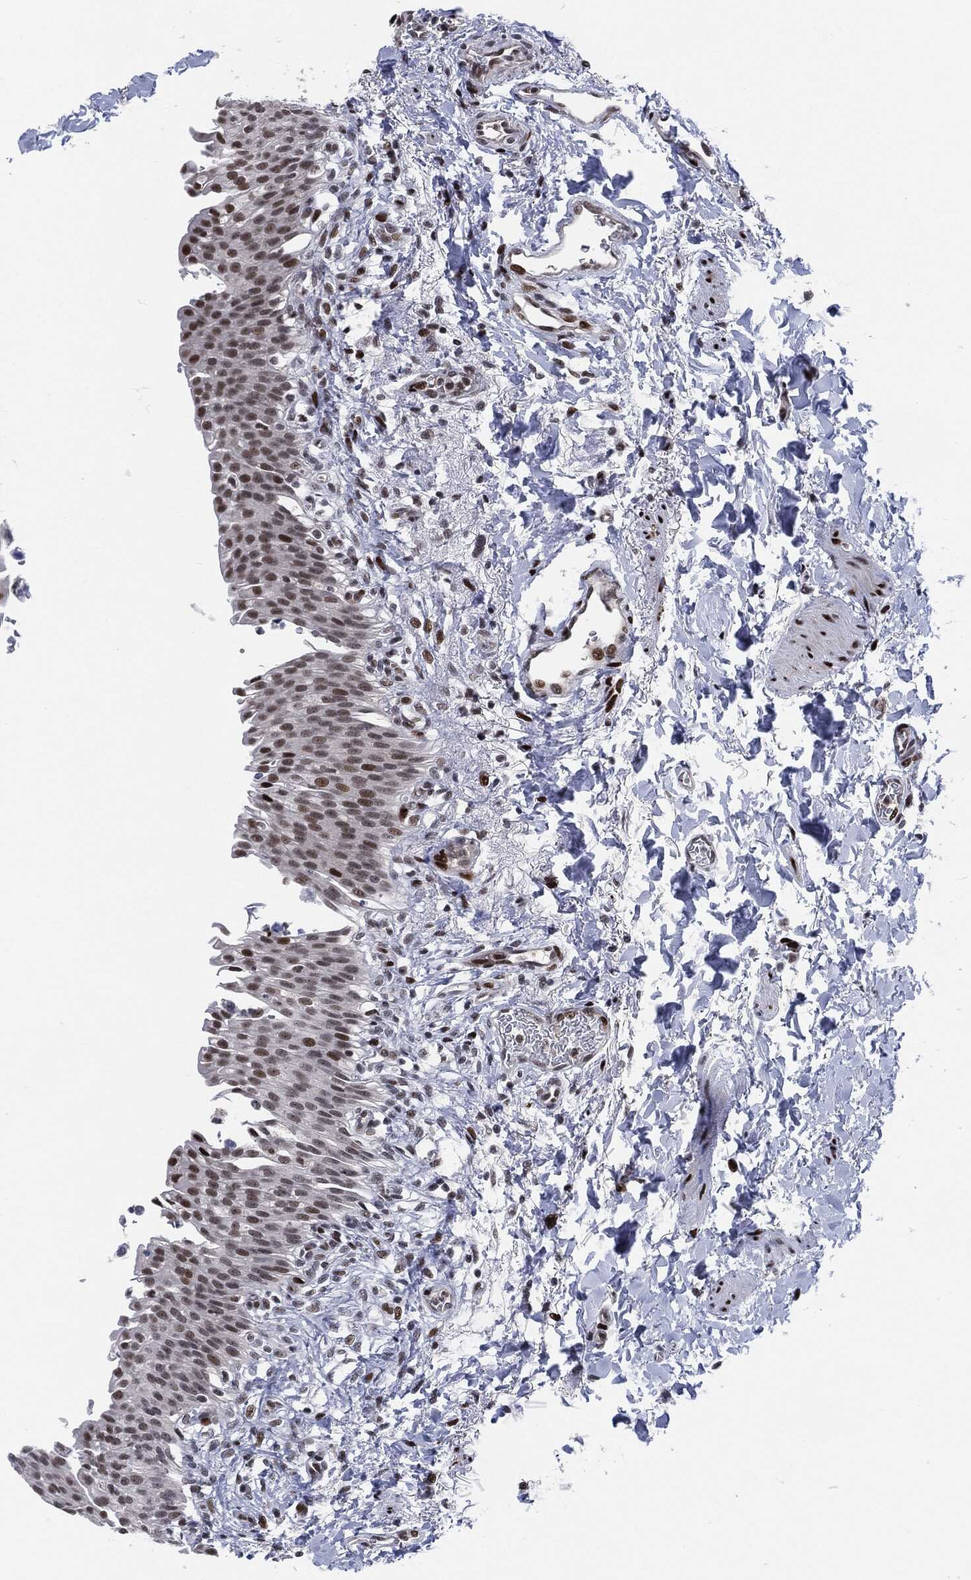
{"staining": {"intensity": "strong", "quantity": "<25%", "location": "nuclear"}, "tissue": "urinary bladder", "cell_type": "Urothelial cells", "image_type": "normal", "snomed": [{"axis": "morphology", "description": "Normal tissue, NOS"}, {"axis": "topography", "description": "Urinary bladder"}], "caption": "An image of human urinary bladder stained for a protein reveals strong nuclear brown staining in urothelial cells. Nuclei are stained in blue.", "gene": "AKT2", "patient": {"sex": "female", "age": 60}}